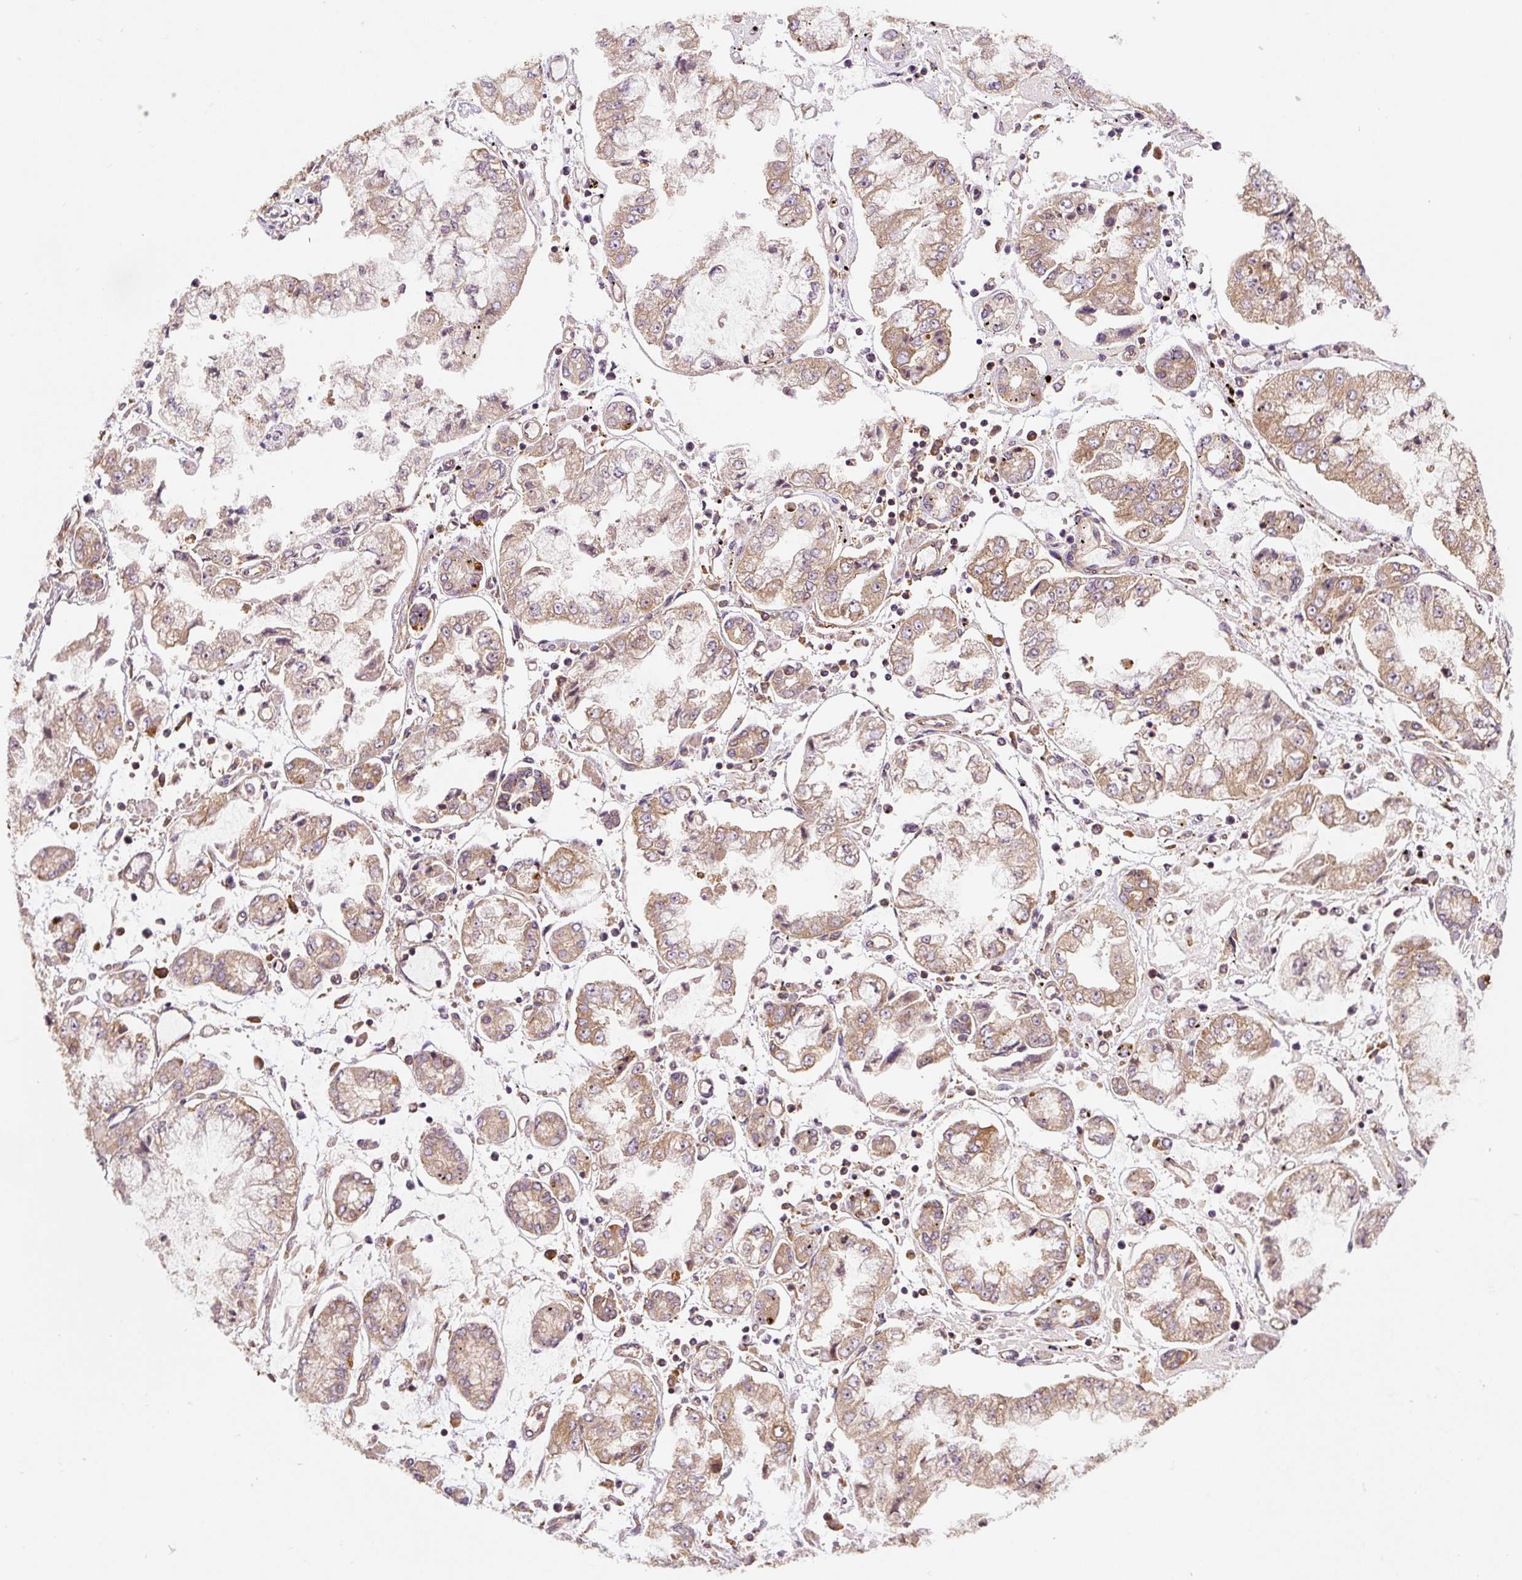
{"staining": {"intensity": "moderate", "quantity": ">75%", "location": "cytoplasmic/membranous"}, "tissue": "stomach cancer", "cell_type": "Tumor cells", "image_type": "cancer", "snomed": [{"axis": "morphology", "description": "Adenocarcinoma, NOS"}, {"axis": "topography", "description": "Stomach"}], "caption": "Stomach cancer (adenocarcinoma) stained for a protein exhibits moderate cytoplasmic/membranous positivity in tumor cells. The staining is performed using DAB brown chromogen to label protein expression. The nuclei are counter-stained blue using hematoxylin.", "gene": "EIF2S2", "patient": {"sex": "male", "age": 76}}